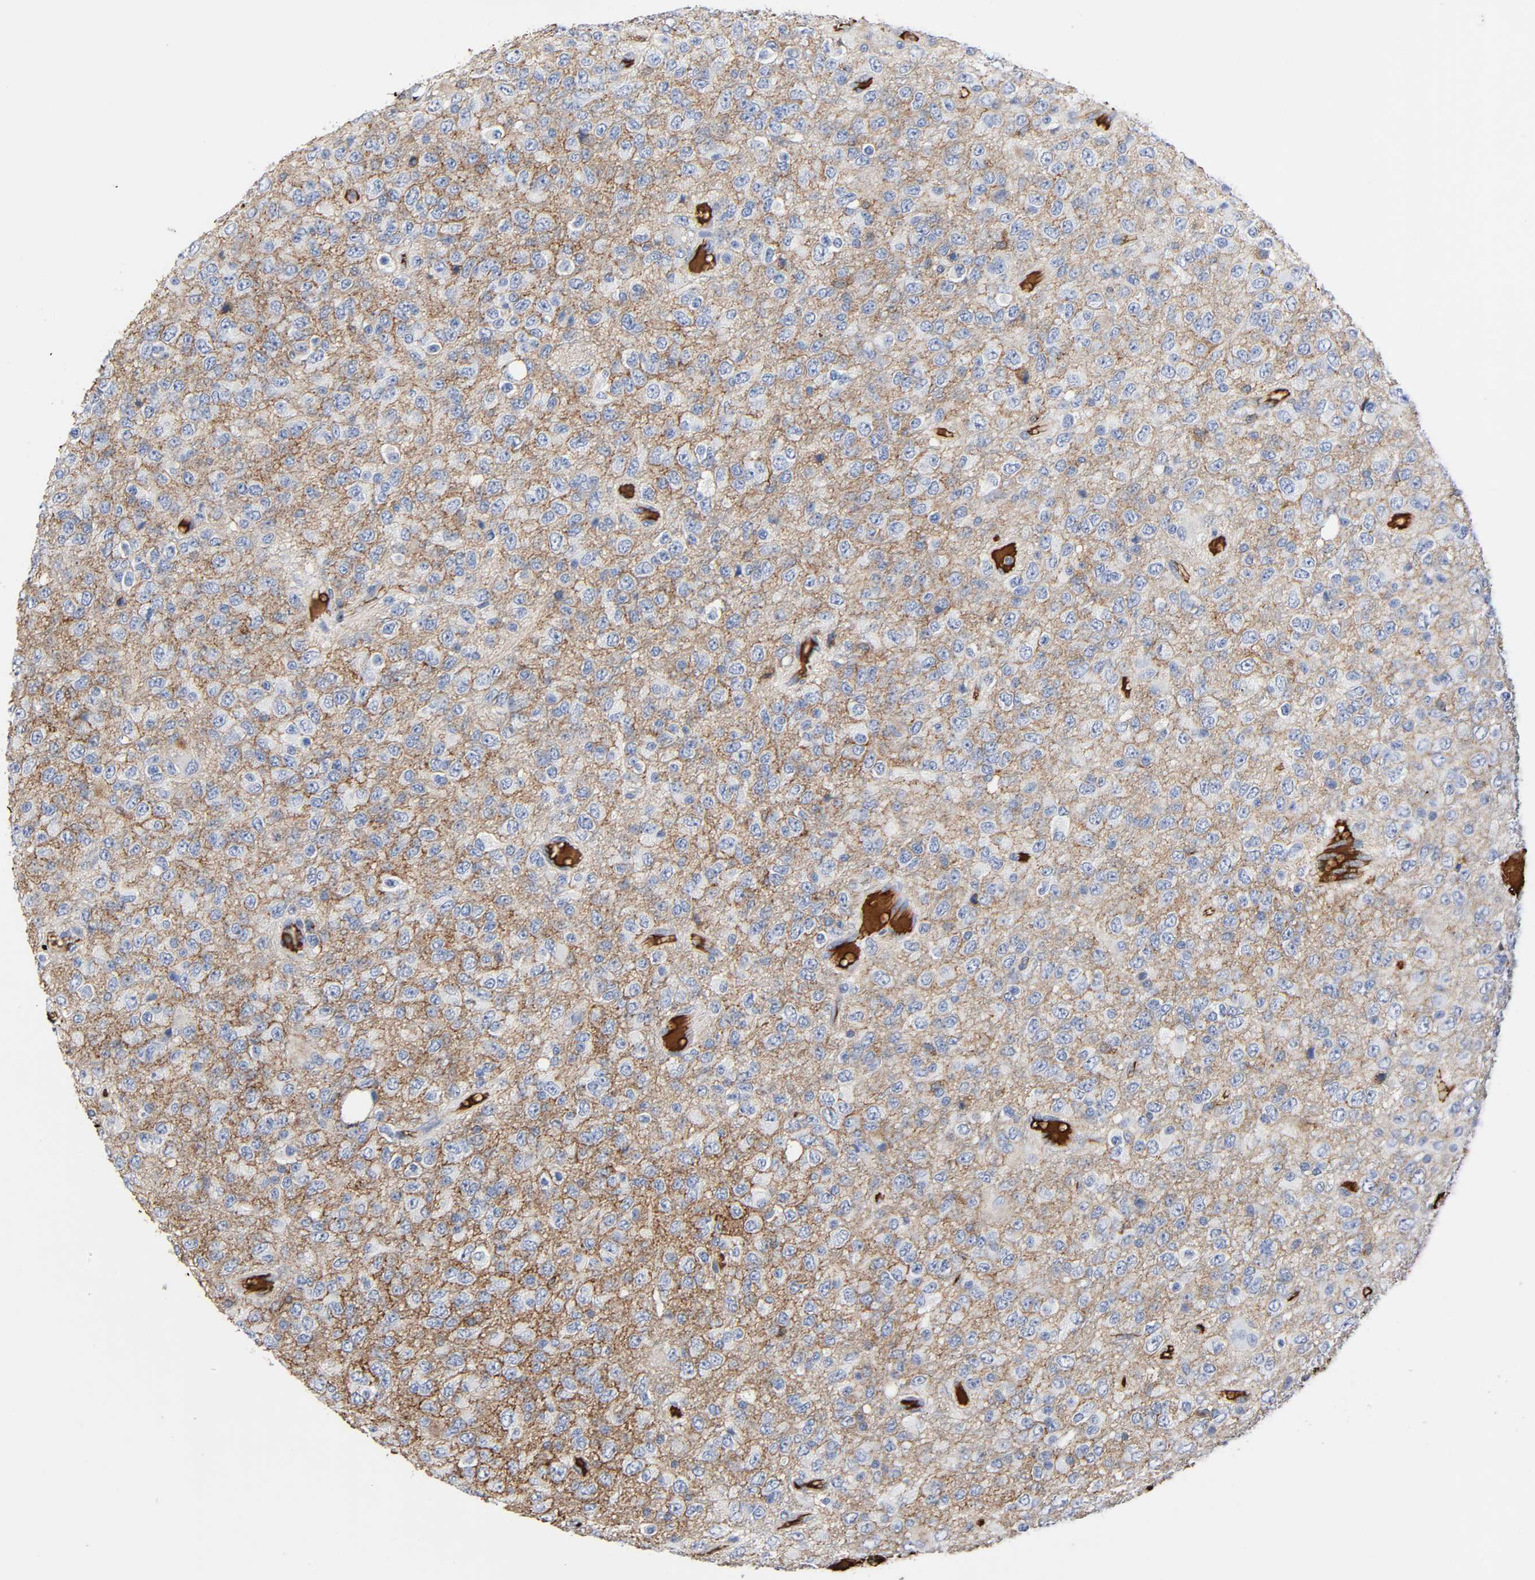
{"staining": {"intensity": "moderate", "quantity": "25%-75%", "location": "cytoplasmic/membranous"}, "tissue": "glioma", "cell_type": "Tumor cells", "image_type": "cancer", "snomed": [{"axis": "morphology", "description": "Glioma, malignant, High grade"}, {"axis": "topography", "description": "pancreas cauda"}], "caption": "Immunohistochemistry (IHC) histopathology image of human malignant glioma (high-grade) stained for a protein (brown), which displays medium levels of moderate cytoplasmic/membranous expression in about 25%-75% of tumor cells.", "gene": "C3", "patient": {"sex": "male", "age": 60}}